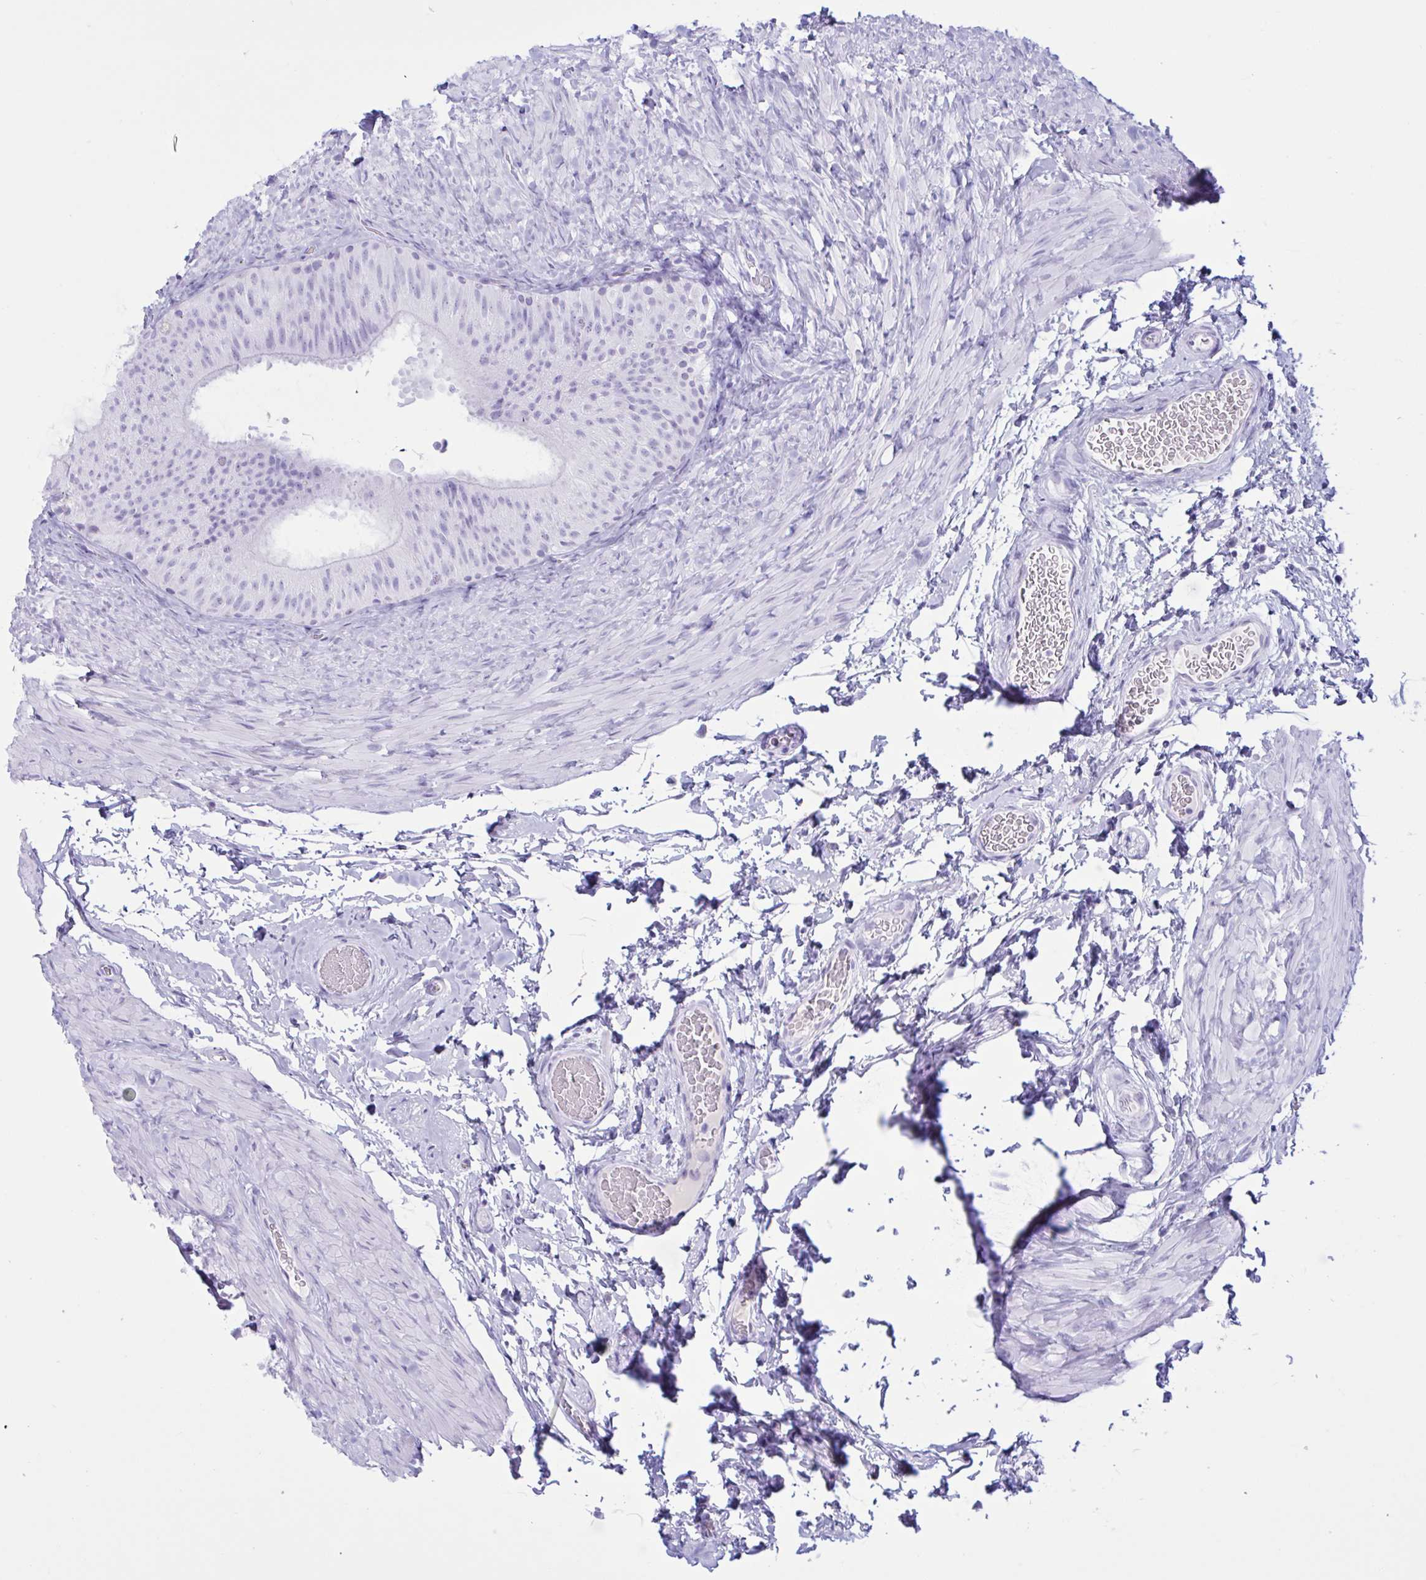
{"staining": {"intensity": "negative", "quantity": "none", "location": "none"}, "tissue": "epididymis", "cell_type": "Glandular cells", "image_type": "normal", "snomed": [{"axis": "morphology", "description": "Normal tissue, NOS"}, {"axis": "topography", "description": "Epididymis, spermatic cord, NOS"}, {"axis": "topography", "description": "Epididymis"}], "caption": "Micrograph shows no significant protein positivity in glandular cells of benign epididymis.", "gene": "MRGPRG", "patient": {"sex": "male", "age": 31}}